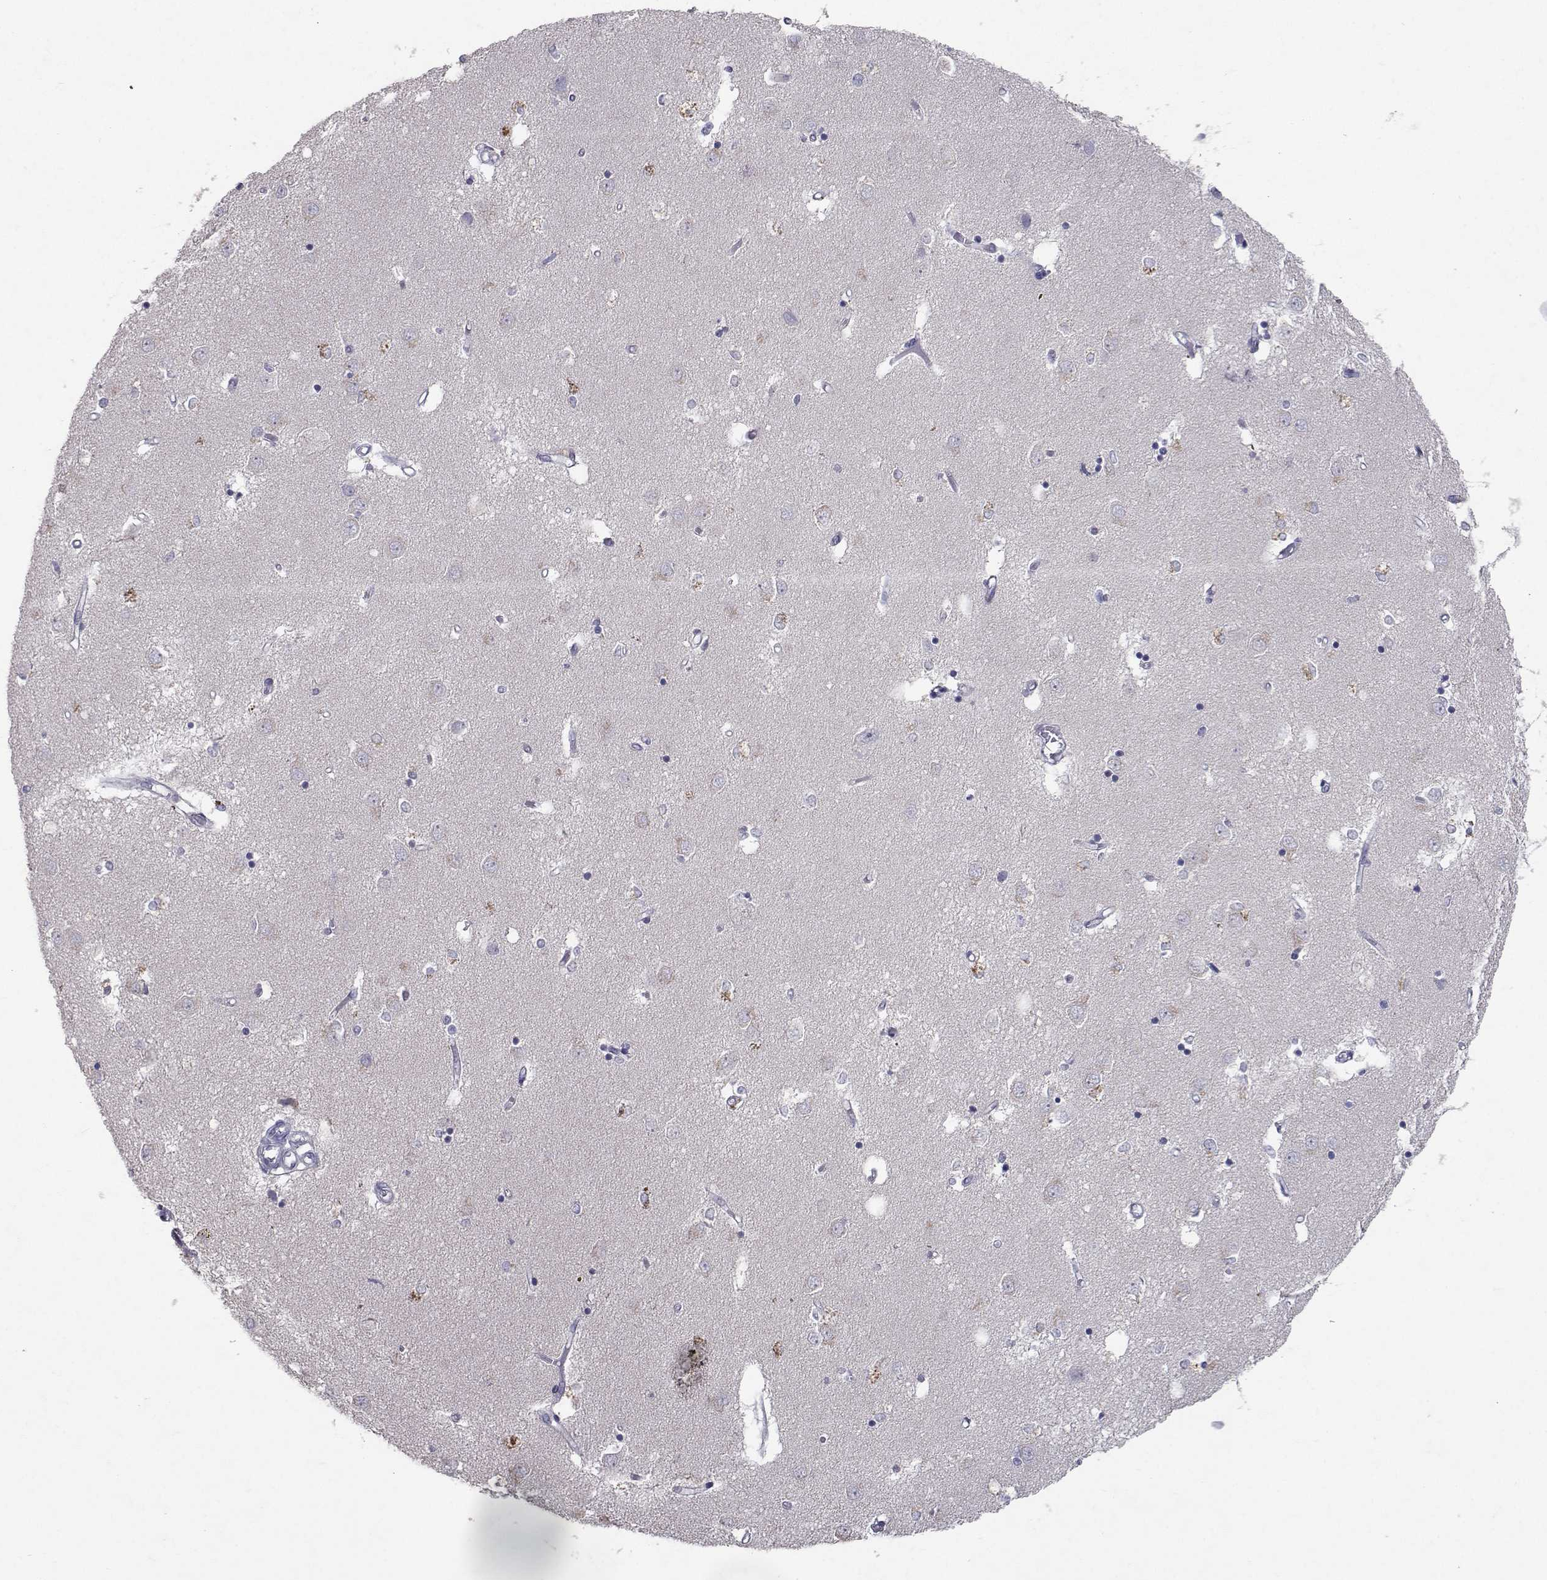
{"staining": {"intensity": "negative", "quantity": "none", "location": "none"}, "tissue": "caudate", "cell_type": "Glial cells", "image_type": "normal", "snomed": [{"axis": "morphology", "description": "Normal tissue, NOS"}, {"axis": "topography", "description": "Lateral ventricle wall"}], "caption": "Micrograph shows no protein positivity in glial cells of benign caudate.", "gene": "RBPJL", "patient": {"sex": "male", "age": 54}}